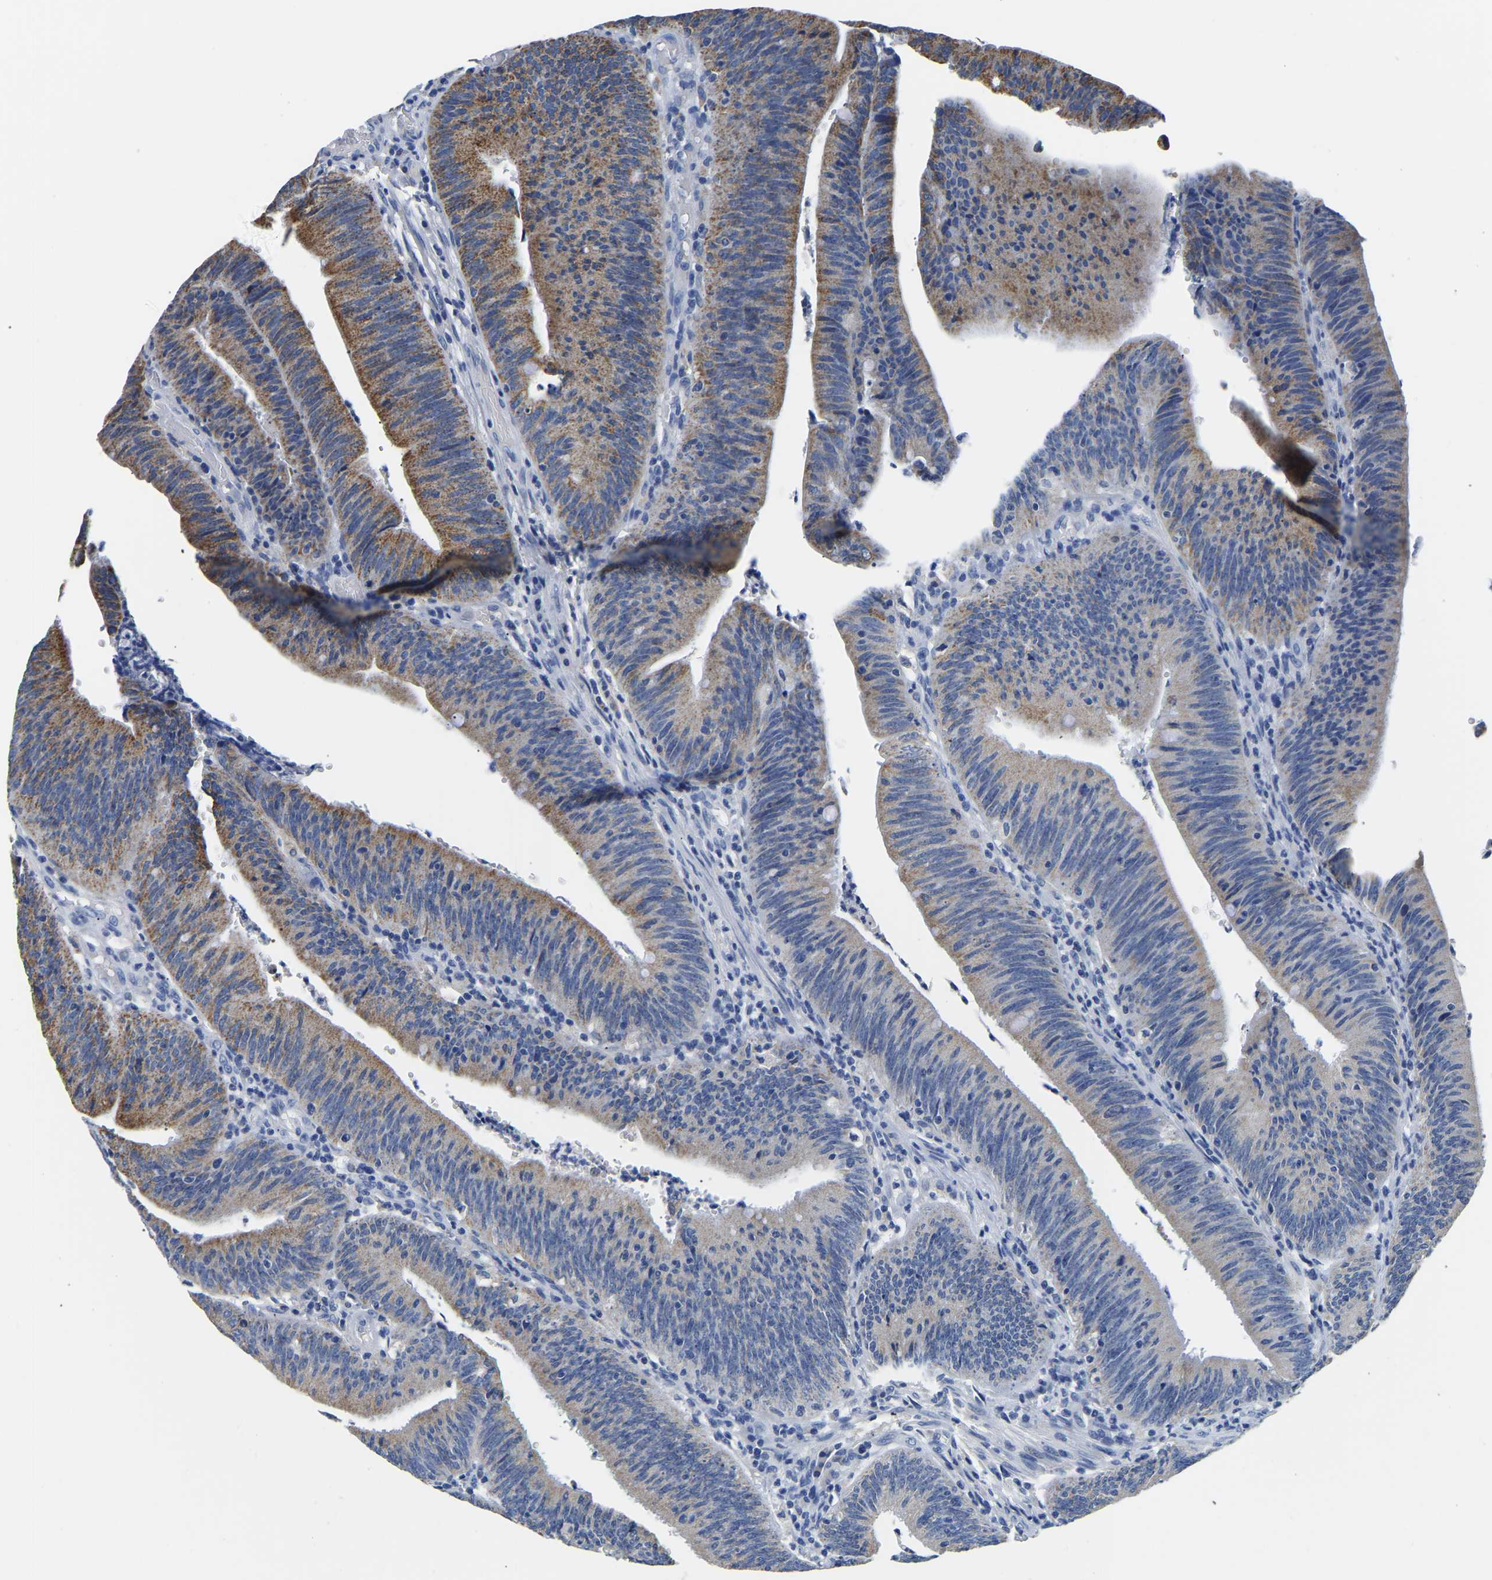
{"staining": {"intensity": "moderate", "quantity": "25%-75%", "location": "cytoplasmic/membranous"}, "tissue": "colorectal cancer", "cell_type": "Tumor cells", "image_type": "cancer", "snomed": [{"axis": "morphology", "description": "Normal tissue, NOS"}, {"axis": "morphology", "description": "Adenocarcinoma, NOS"}, {"axis": "topography", "description": "Rectum"}], "caption": "The histopathology image displays a brown stain indicating the presence of a protein in the cytoplasmic/membranous of tumor cells in colorectal adenocarcinoma. Immunohistochemistry stains the protein in brown and the nuclei are stained blue.", "gene": "PCK2", "patient": {"sex": "female", "age": 66}}